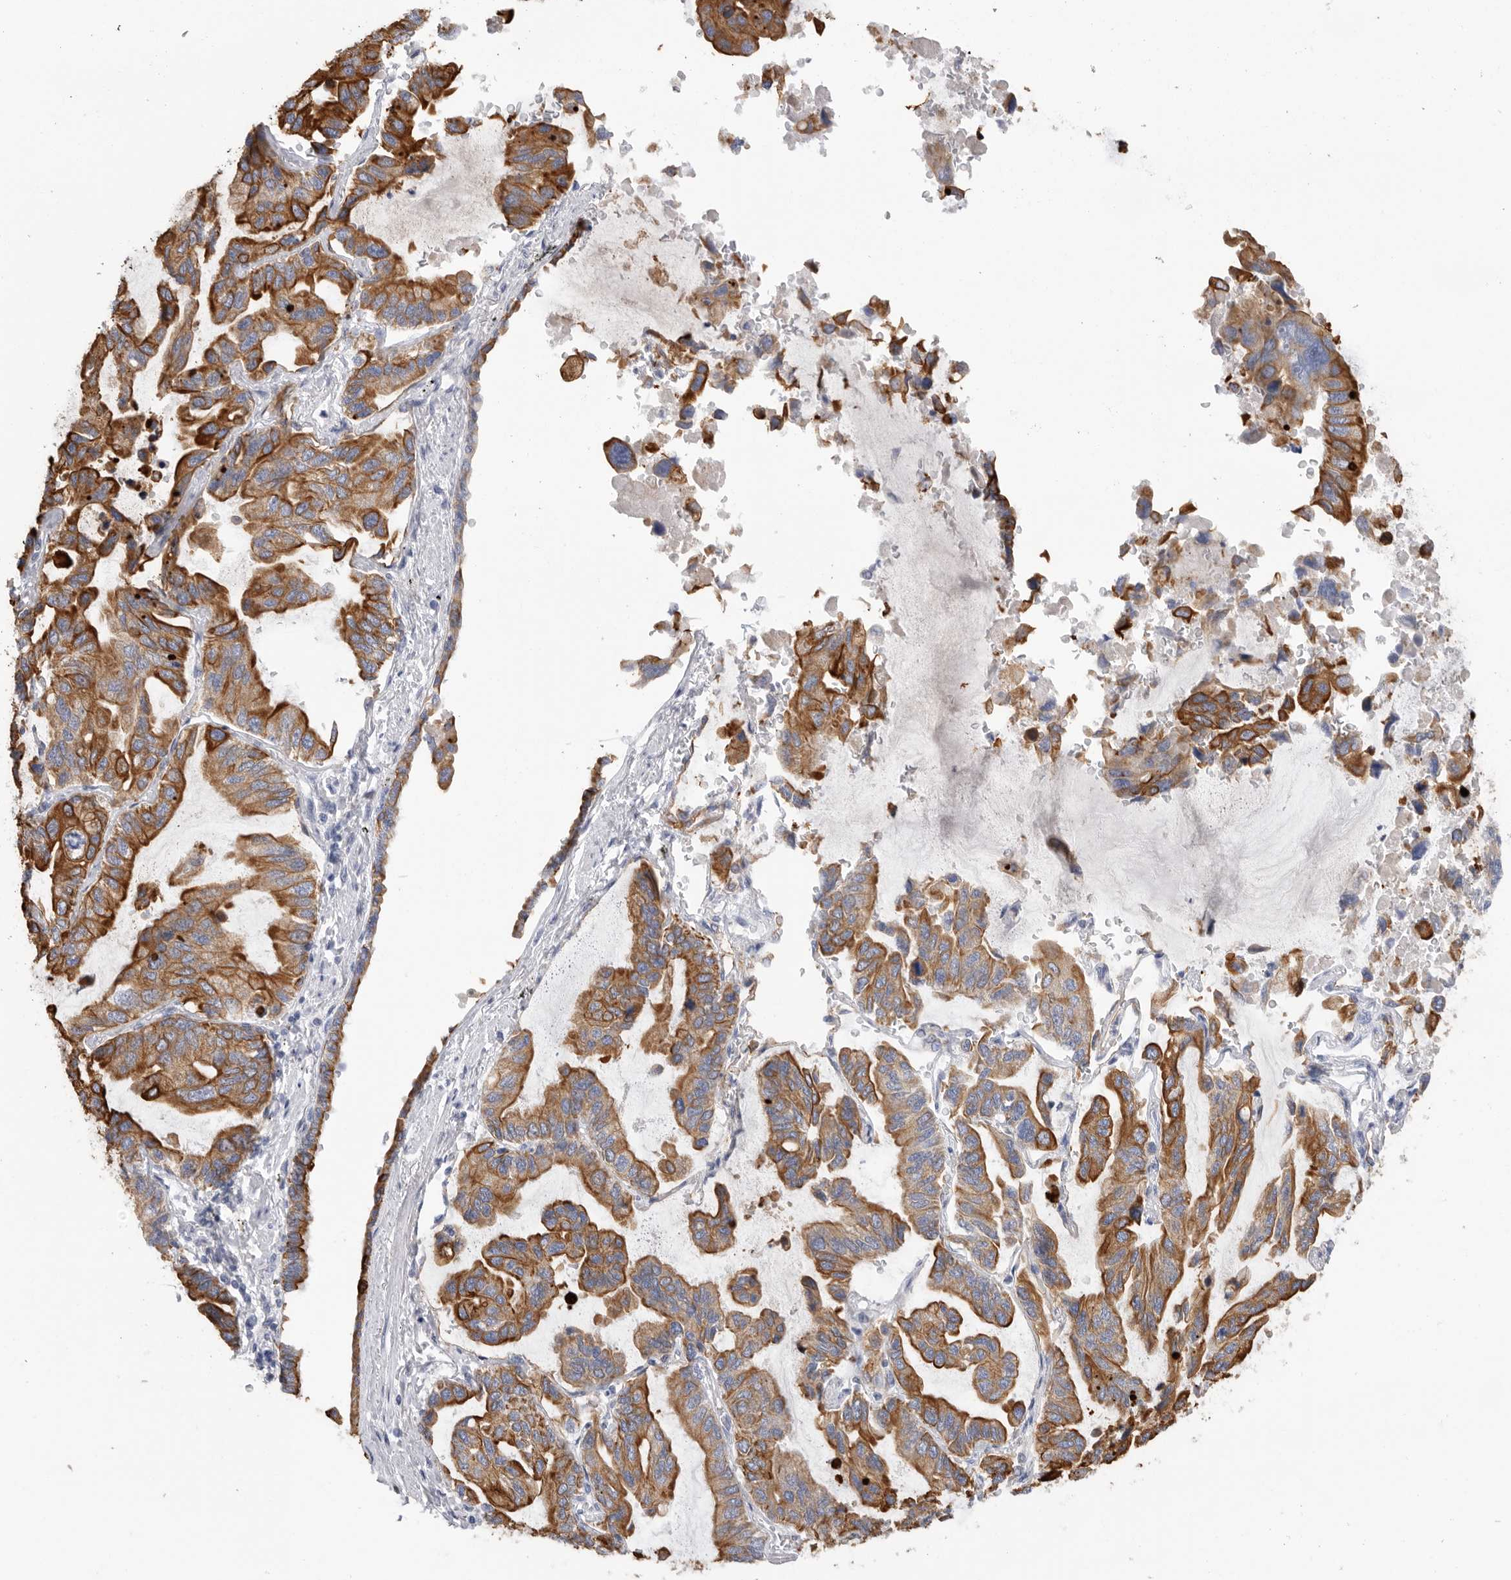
{"staining": {"intensity": "strong", "quantity": ">75%", "location": "cytoplasmic/membranous"}, "tissue": "lung cancer", "cell_type": "Tumor cells", "image_type": "cancer", "snomed": [{"axis": "morphology", "description": "Adenocarcinoma, NOS"}, {"axis": "topography", "description": "Lung"}], "caption": "This image reveals lung adenocarcinoma stained with immunohistochemistry (IHC) to label a protein in brown. The cytoplasmic/membranous of tumor cells show strong positivity for the protein. Nuclei are counter-stained blue.", "gene": "MTFR1L", "patient": {"sex": "male", "age": 64}}